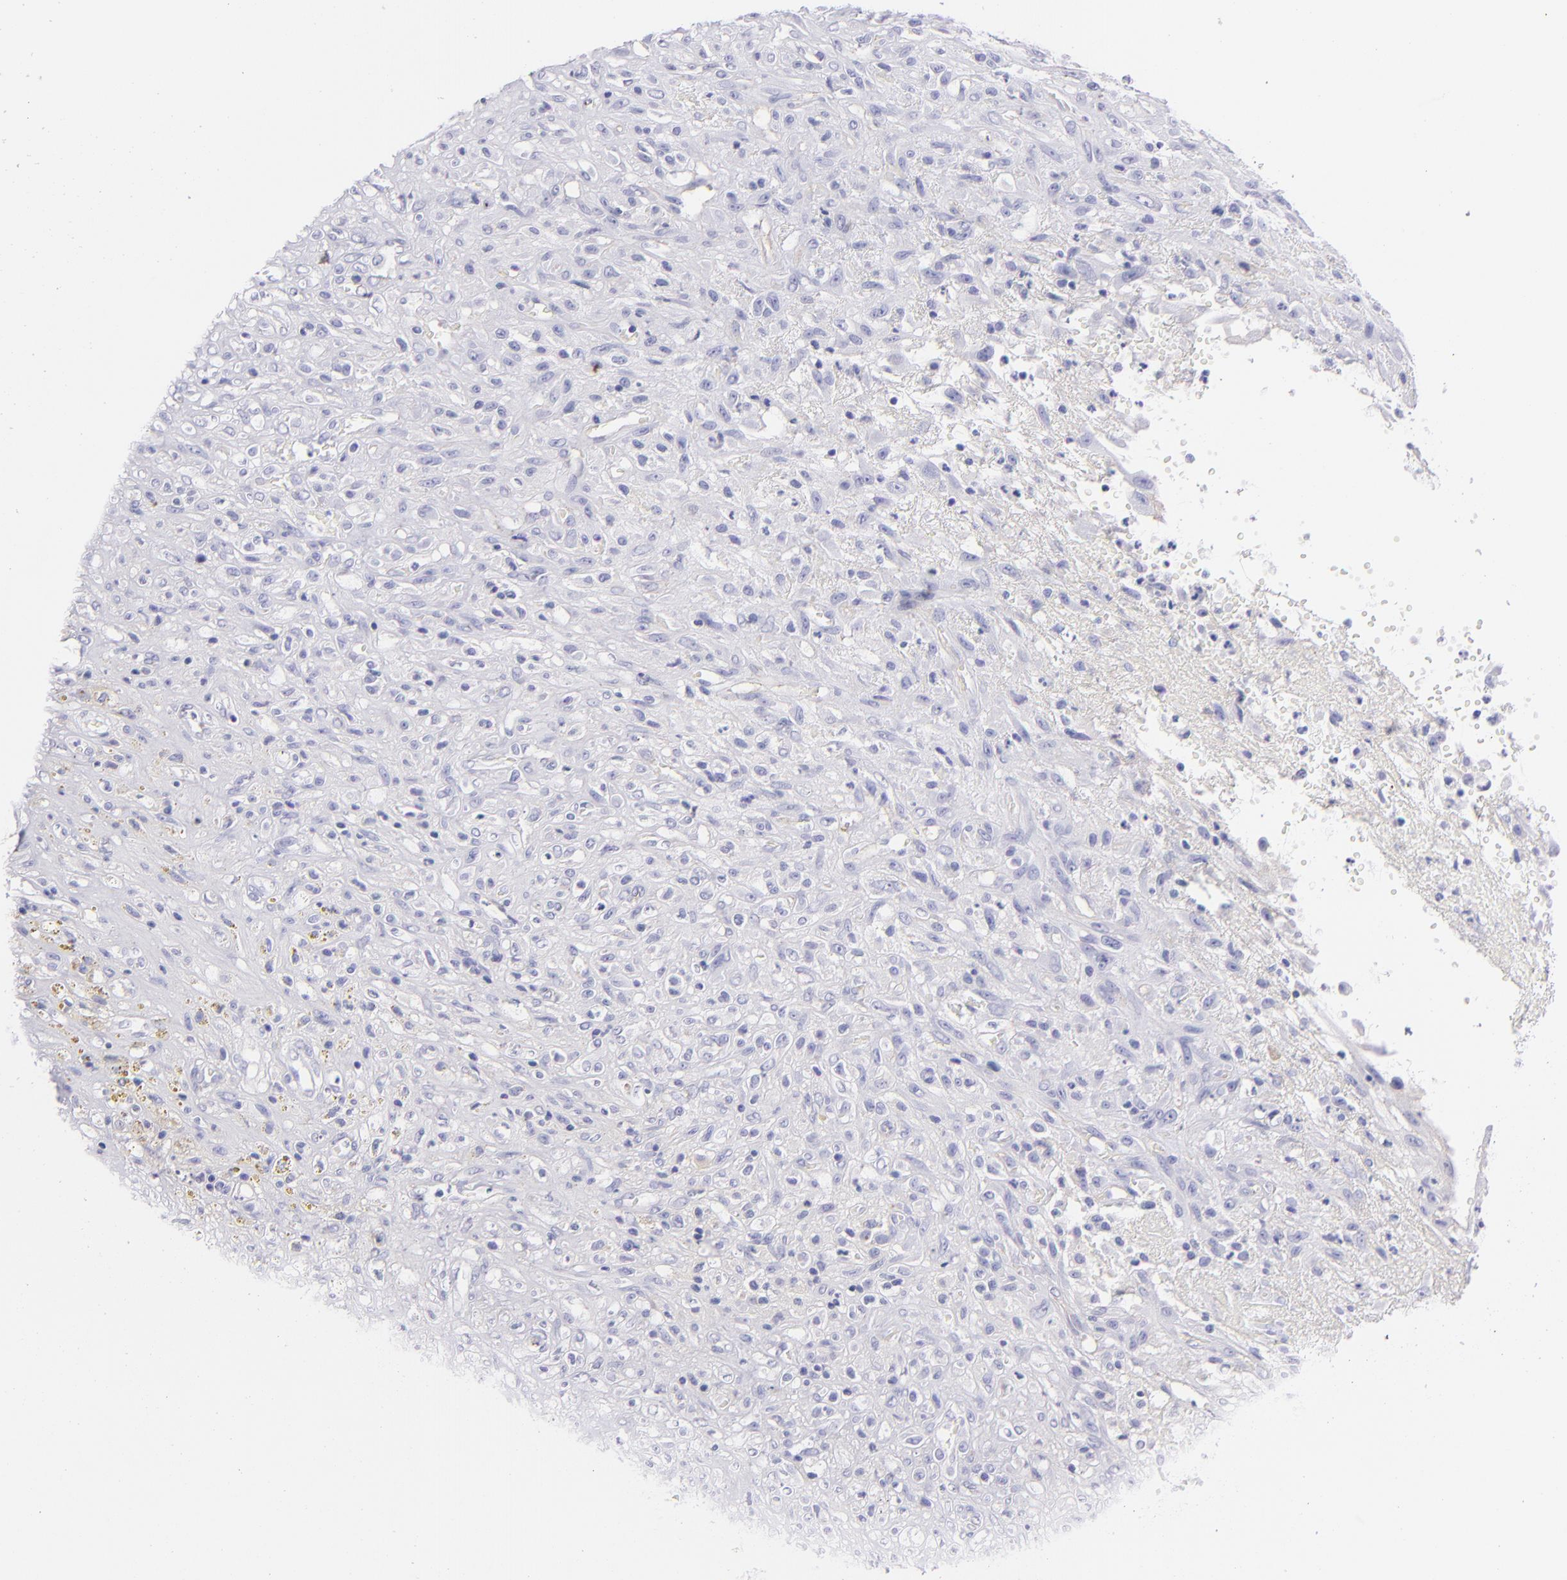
{"staining": {"intensity": "negative", "quantity": "none", "location": "none"}, "tissue": "glioma", "cell_type": "Tumor cells", "image_type": "cancer", "snomed": [{"axis": "morphology", "description": "Glioma, malignant, High grade"}, {"axis": "topography", "description": "Brain"}], "caption": "High magnification brightfield microscopy of malignant high-grade glioma stained with DAB (brown) and counterstained with hematoxylin (blue): tumor cells show no significant positivity.", "gene": "CD81", "patient": {"sex": "male", "age": 66}}